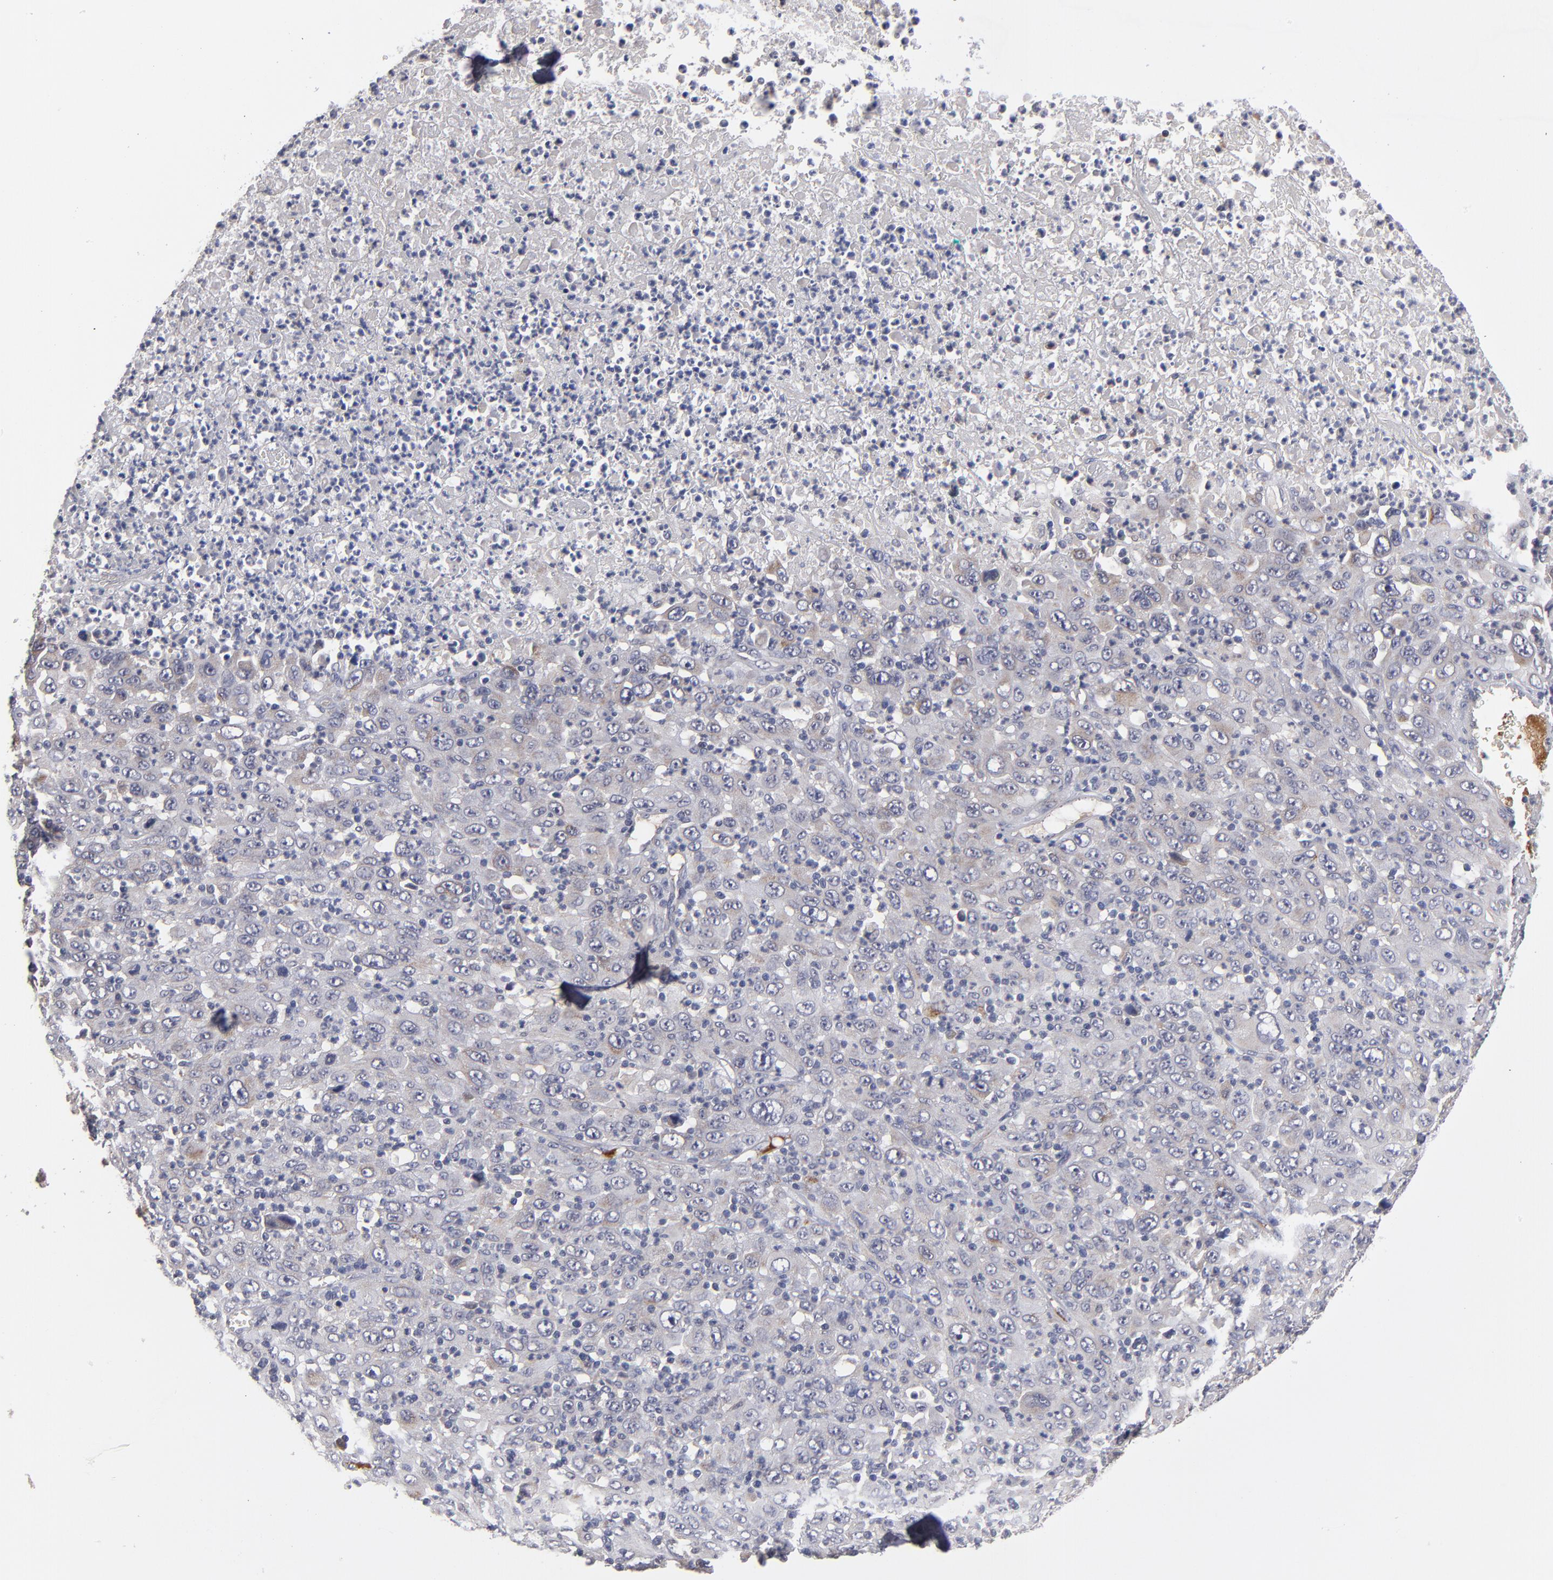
{"staining": {"intensity": "weak", "quantity": "<25%", "location": "cytoplasmic/membranous"}, "tissue": "melanoma", "cell_type": "Tumor cells", "image_type": "cancer", "snomed": [{"axis": "morphology", "description": "Malignant melanoma, Metastatic site"}, {"axis": "topography", "description": "Skin"}], "caption": "The micrograph exhibits no staining of tumor cells in malignant melanoma (metastatic site).", "gene": "EXD2", "patient": {"sex": "female", "age": 56}}